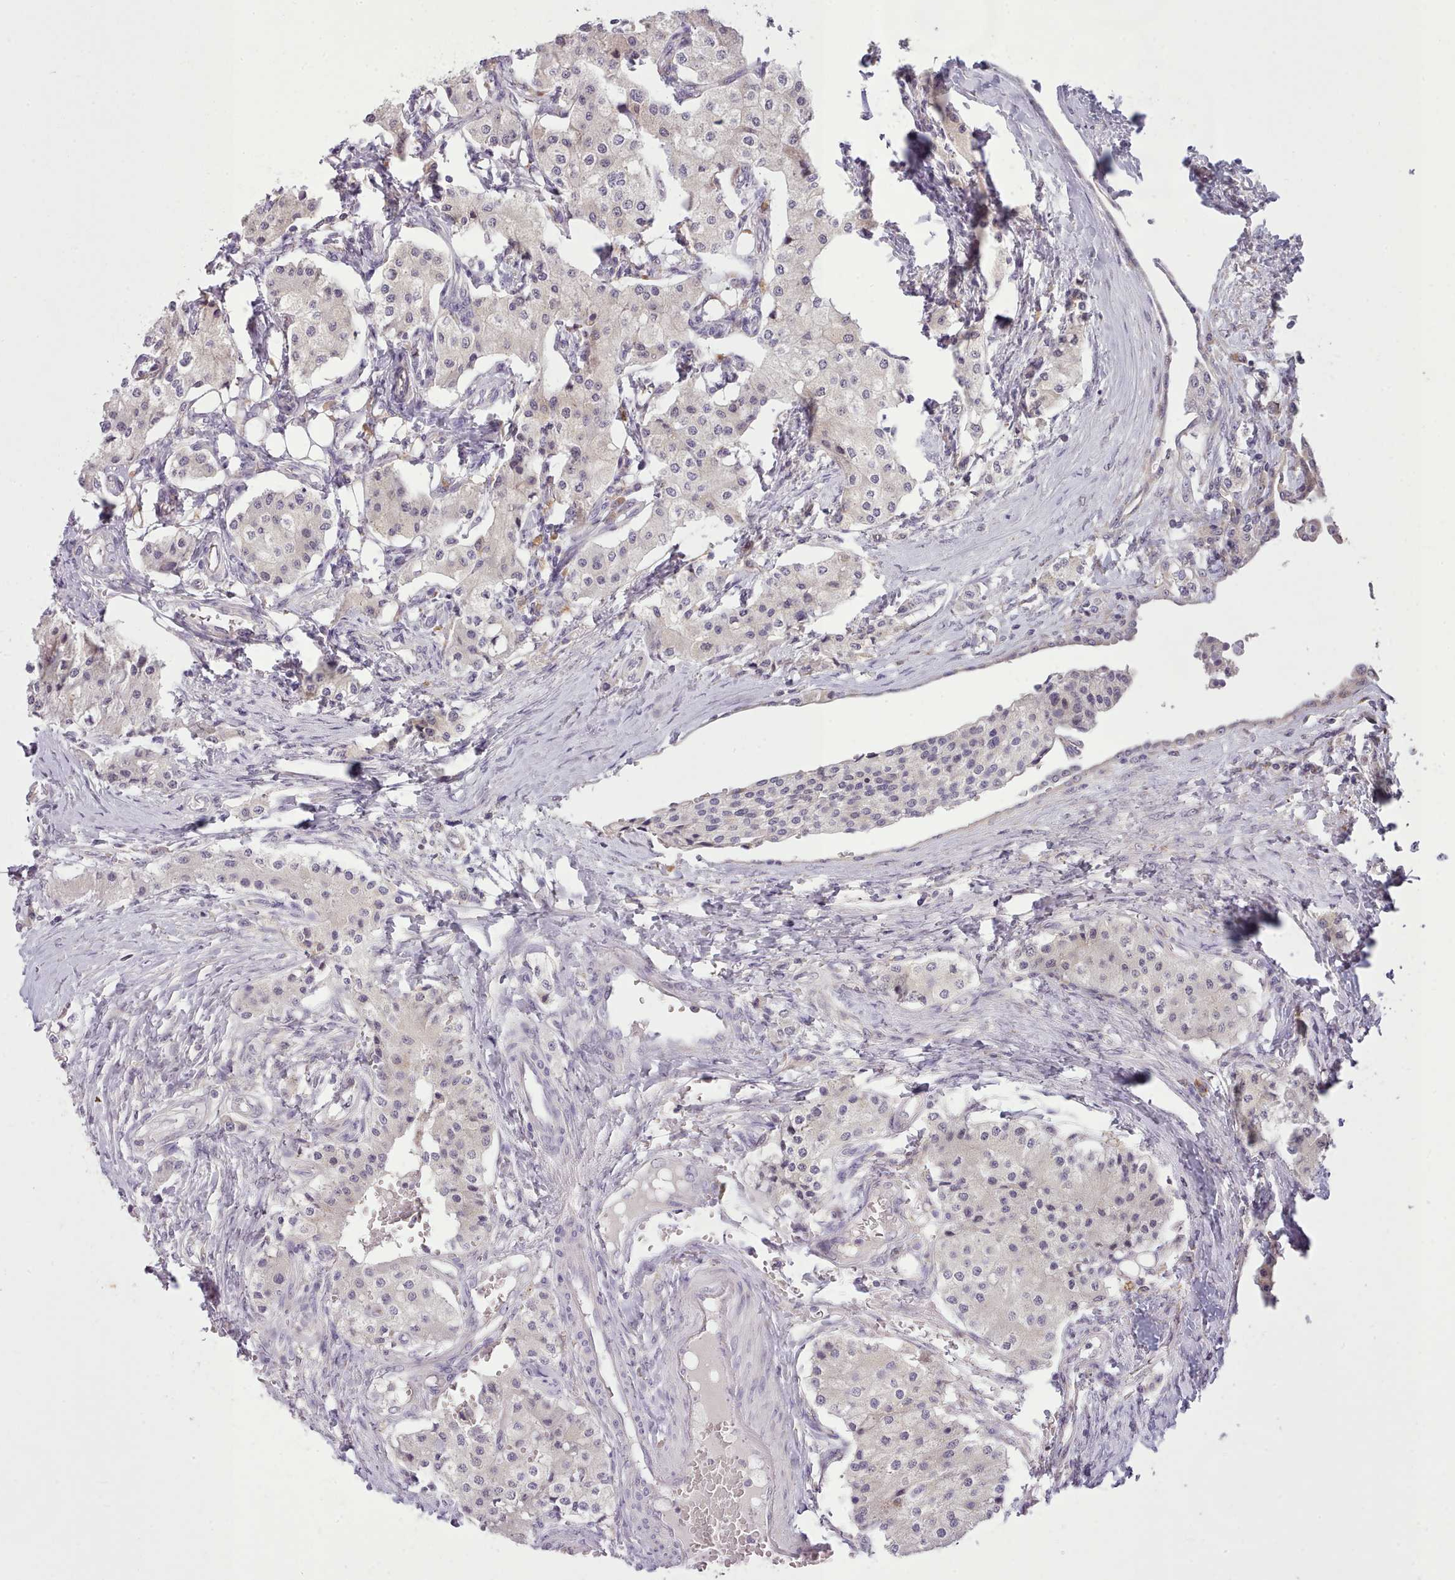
{"staining": {"intensity": "weak", "quantity": "<25%", "location": "cytoplasmic/membranous"}, "tissue": "carcinoid", "cell_type": "Tumor cells", "image_type": "cancer", "snomed": [{"axis": "morphology", "description": "Carcinoid, malignant, NOS"}, {"axis": "topography", "description": "Colon"}], "caption": "The image displays no significant positivity in tumor cells of carcinoid. The staining was performed using DAB (3,3'-diaminobenzidine) to visualize the protein expression in brown, while the nuclei were stained in blue with hematoxylin (Magnification: 20x).", "gene": "FAM83E", "patient": {"sex": "female", "age": 52}}